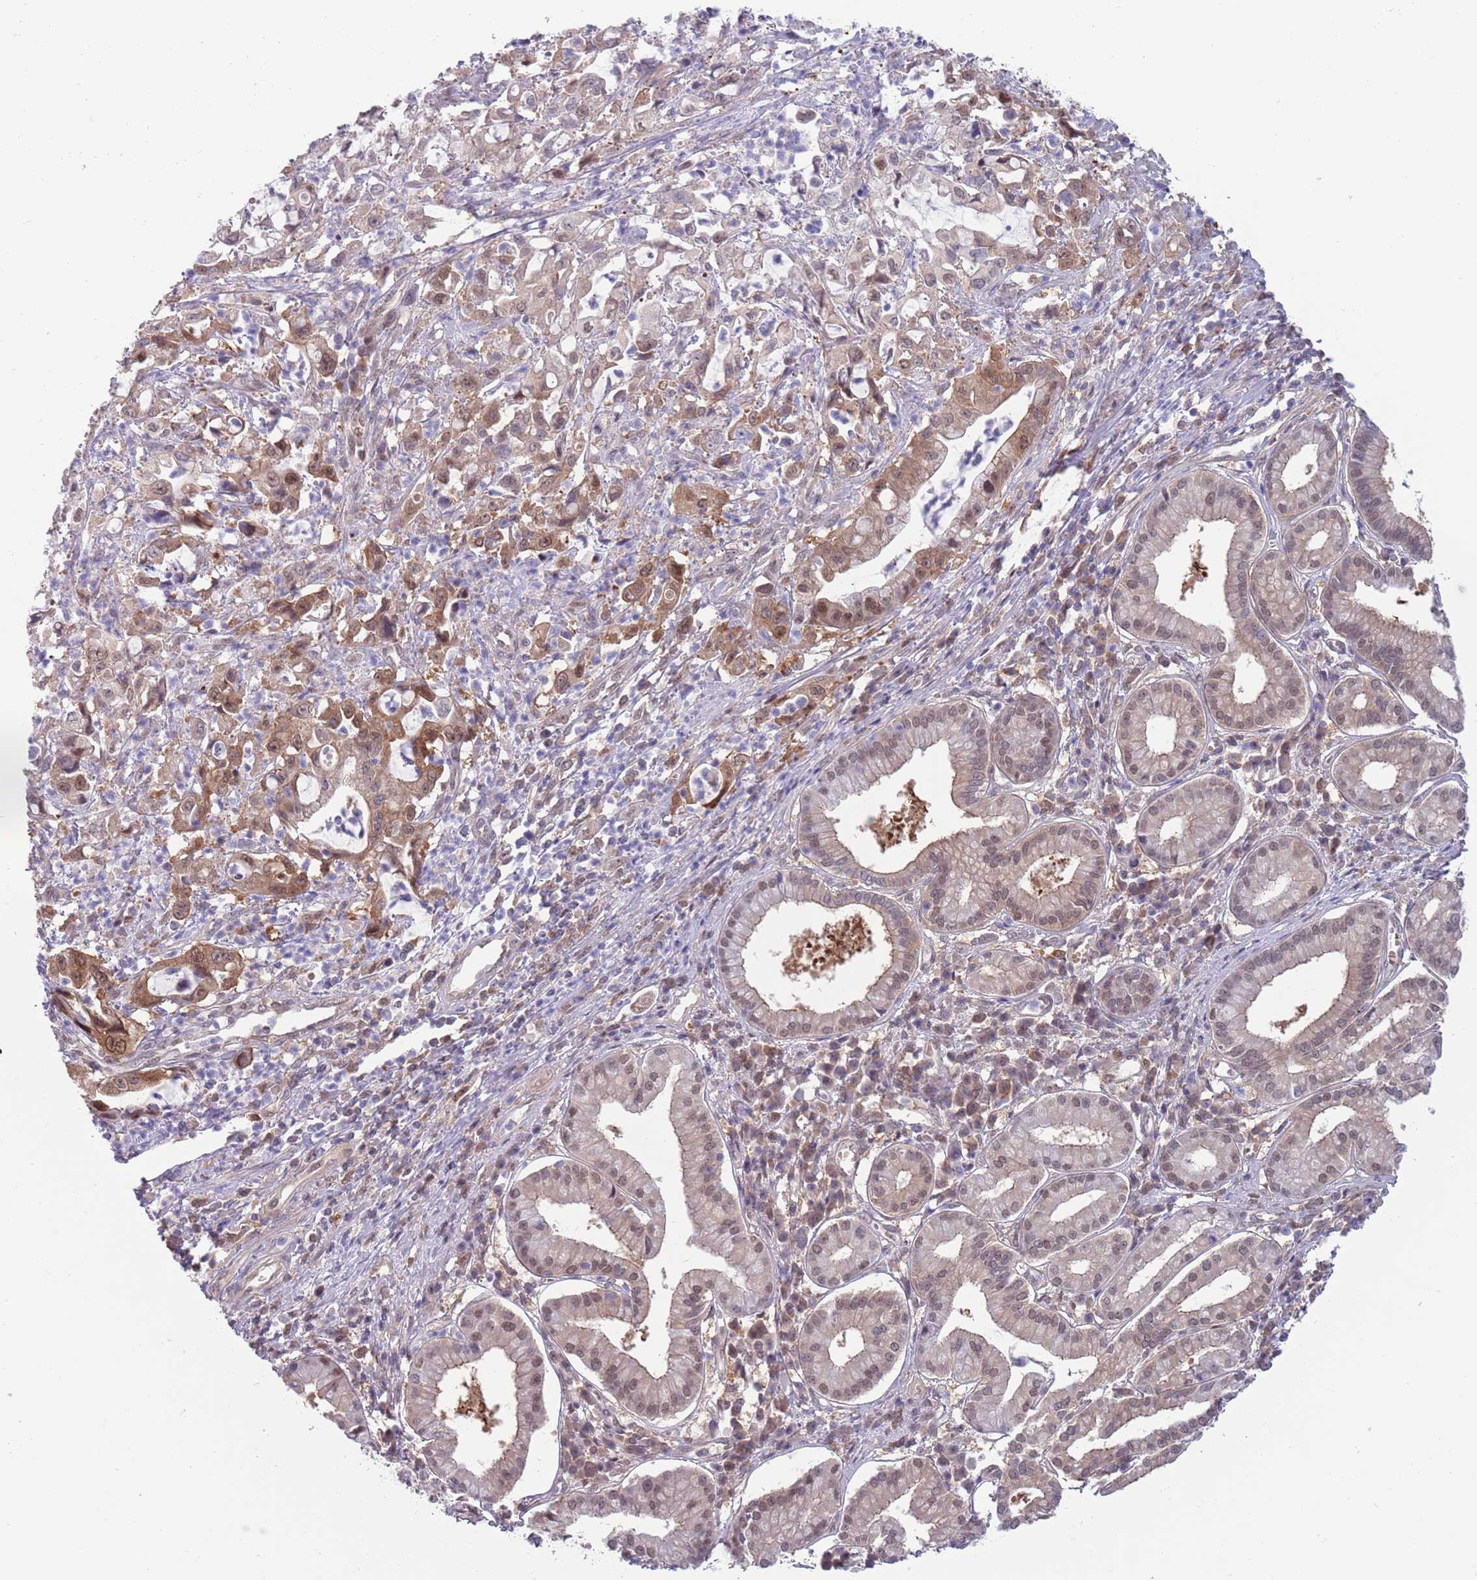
{"staining": {"intensity": "moderate", "quantity": "<25%", "location": "cytoplasmic/membranous,nuclear"}, "tissue": "pancreatic cancer", "cell_type": "Tumor cells", "image_type": "cancer", "snomed": [{"axis": "morphology", "description": "Adenocarcinoma, NOS"}, {"axis": "topography", "description": "Pancreas"}], "caption": "Immunohistochemistry histopathology image of neoplastic tissue: human pancreatic cancer stained using immunohistochemistry exhibits low levels of moderate protein expression localized specifically in the cytoplasmic/membranous and nuclear of tumor cells, appearing as a cytoplasmic/membranous and nuclear brown color.", "gene": "CLNS1A", "patient": {"sex": "female", "age": 61}}